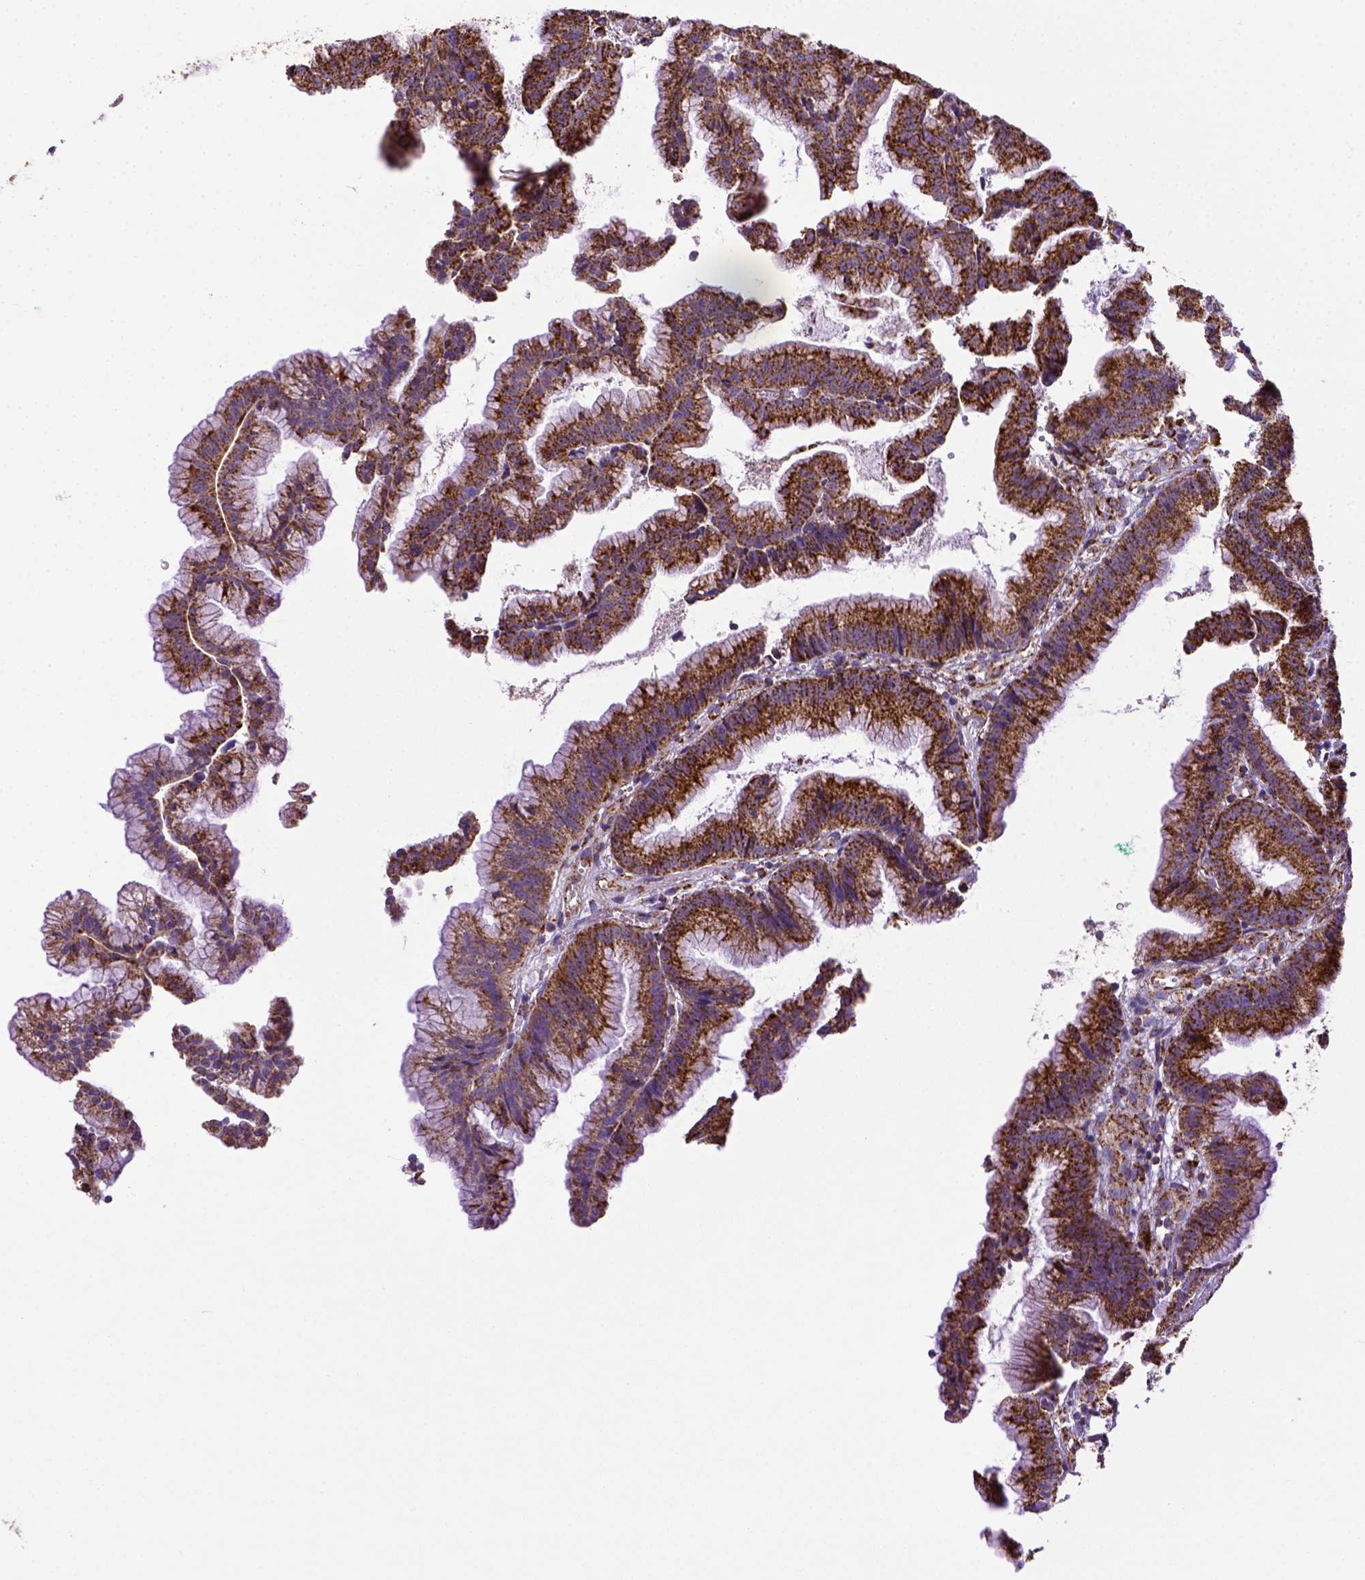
{"staining": {"intensity": "strong", "quantity": ">75%", "location": "cytoplasmic/membranous"}, "tissue": "colorectal cancer", "cell_type": "Tumor cells", "image_type": "cancer", "snomed": [{"axis": "morphology", "description": "Adenocarcinoma, NOS"}, {"axis": "topography", "description": "Colon"}], "caption": "A high-resolution image shows immunohistochemistry (IHC) staining of colorectal cancer, which reveals strong cytoplasmic/membranous expression in approximately >75% of tumor cells. The staining was performed using DAB, with brown indicating positive protein expression. Nuclei are stained blue with hematoxylin.", "gene": "MT-CO1", "patient": {"sex": "female", "age": 78}}